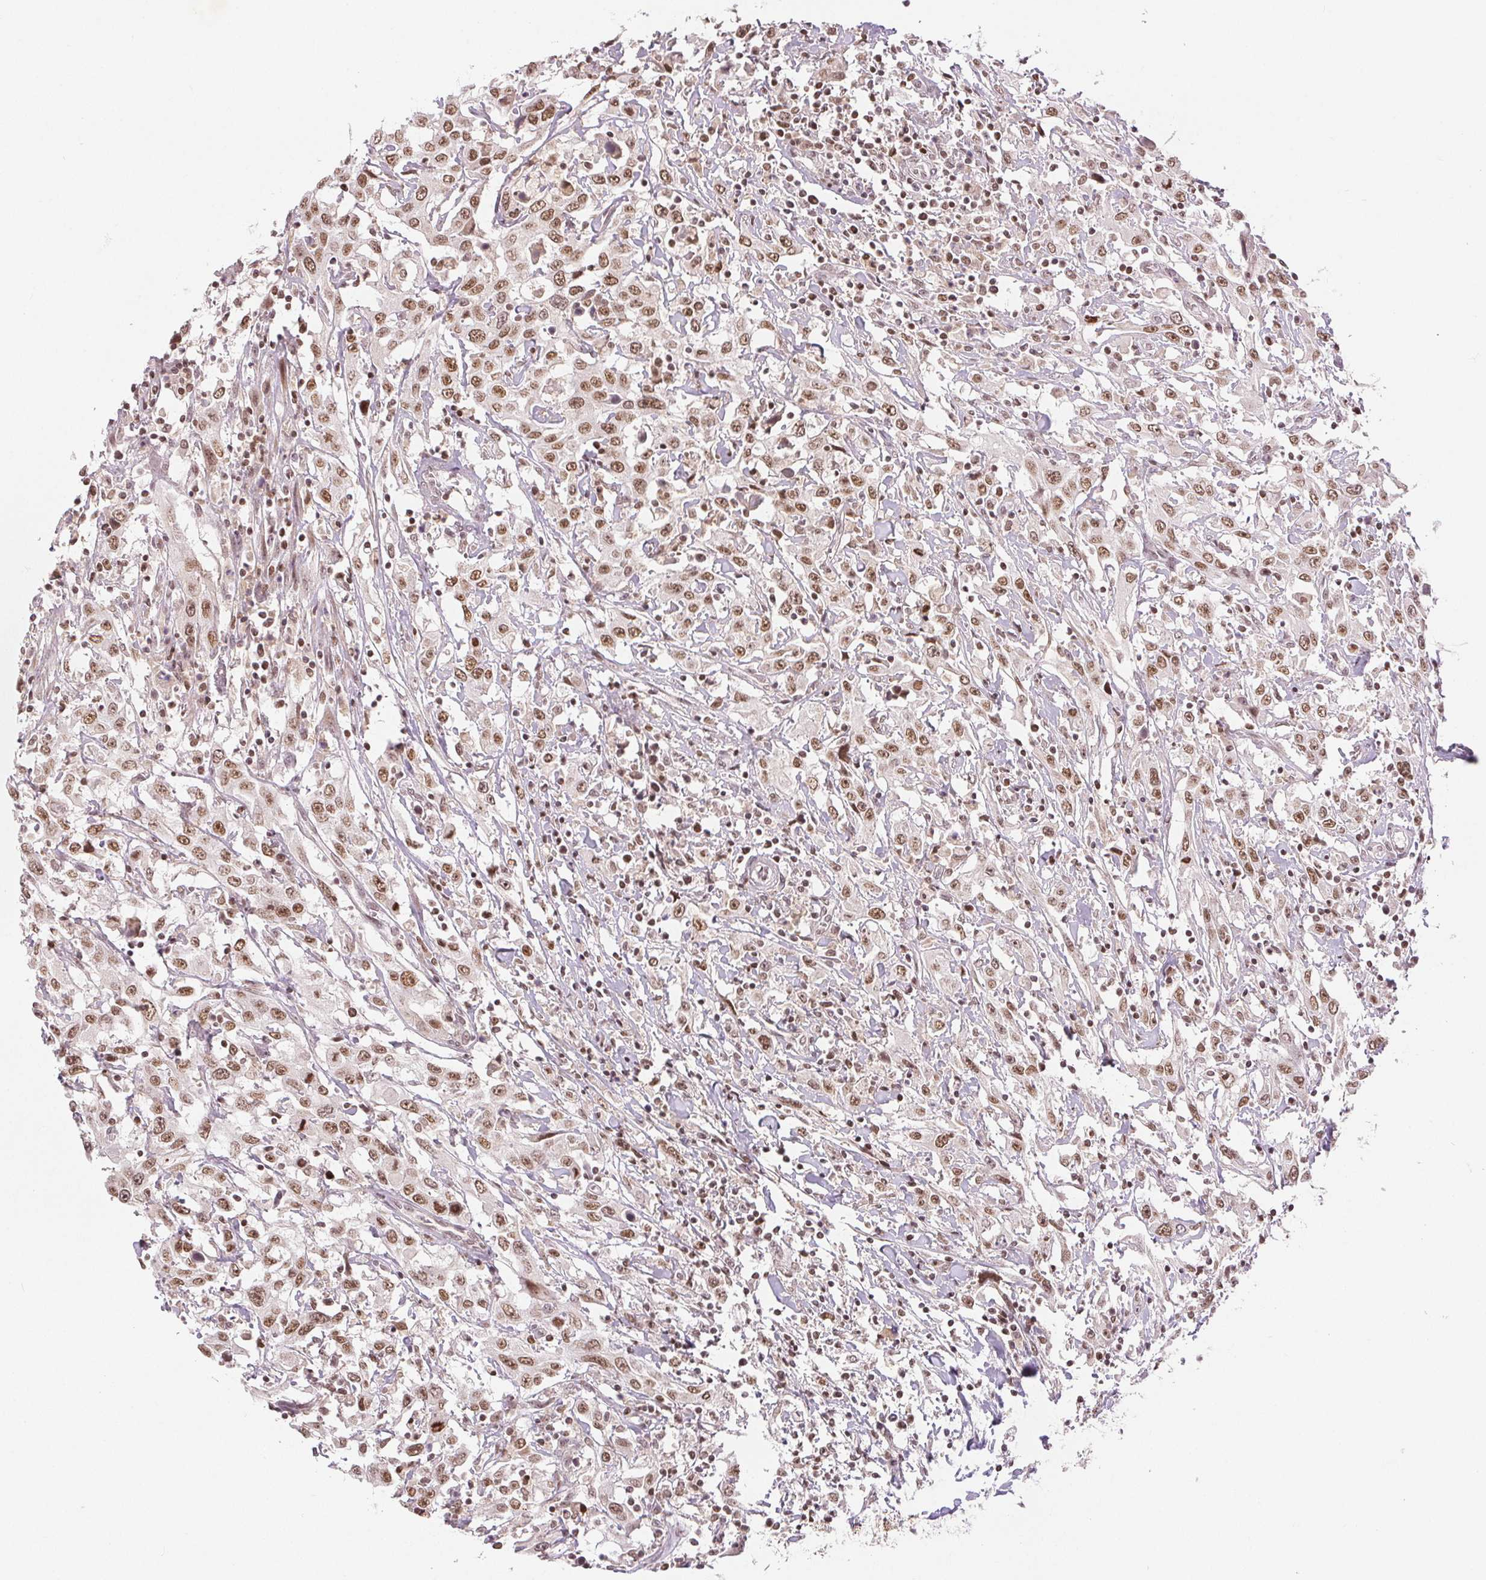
{"staining": {"intensity": "moderate", "quantity": ">75%", "location": "nuclear"}, "tissue": "urothelial cancer", "cell_type": "Tumor cells", "image_type": "cancer", "snomed": [{"axis": "morphology", "description": "Urothelial carcinoma, High grade"}, {"axis": "topography", "description": "Urinary bladder"}], "caption": "The micrograph displays a brown stain indicating the presence of a protein in the nuclear of tumor cells in high-grade urothelial carcinoma.", "gene": "DEK", "patient": {"sex": "male", "age": 61}}